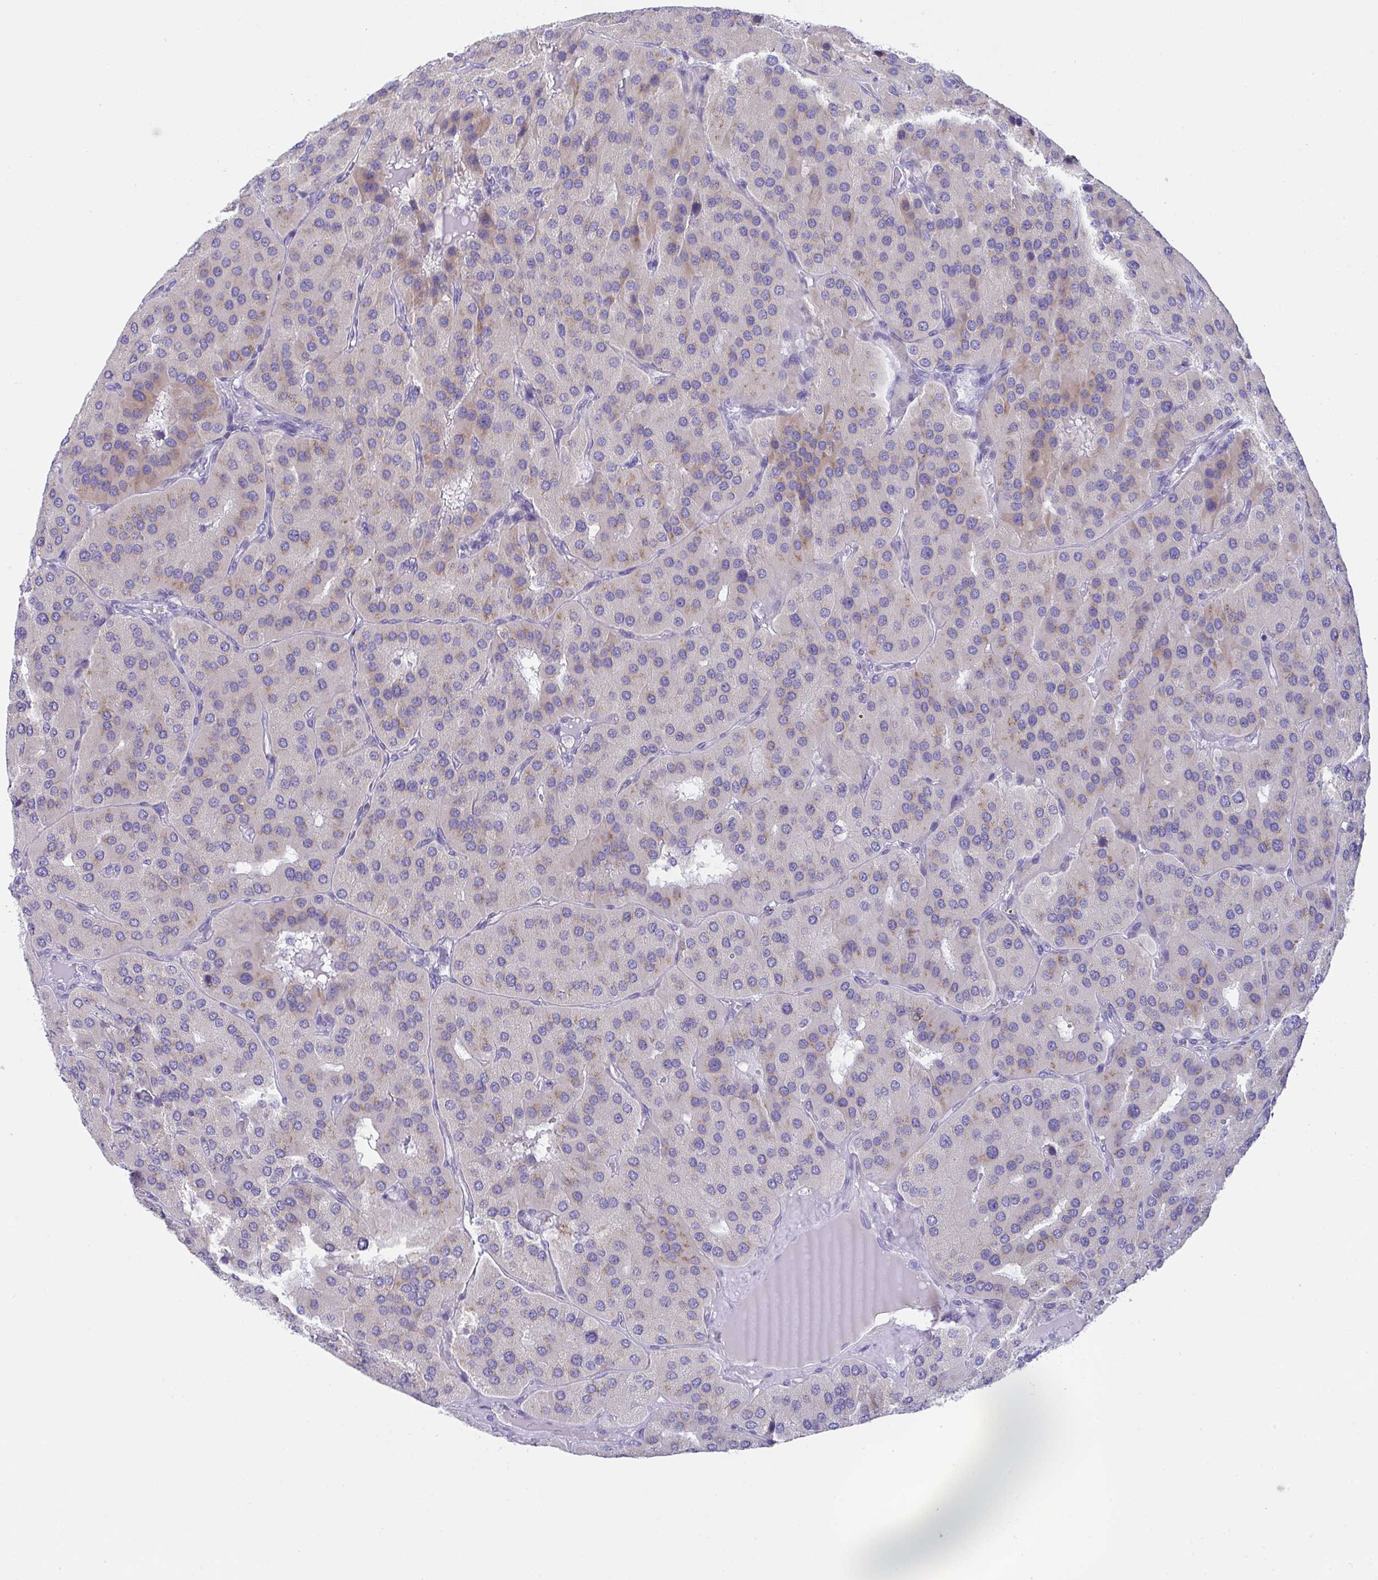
{"staining": {"intensity": "weak", "quantity": "<25%", "location": "cytoplasmic/membranous"}, "tissue": "parathyroid gland", "cell_type": "Glandular cells", "image_type": "normal", "snomed": [{"axis": "morphology", "description": "Normal tissue, NOS"}, {"axis": "morphology", "description": "Adenoma, NOS"}, {"axis": "topography", "description": "Parathyroid gland"}], "caption": "High power microscopy photomicrograph of an IHC micrograph of unremarkable parathyroid gland, revealing no significant staining in glandular cells. Nuclei are stained in blue.", "gene": "MIA3", "patient": {"sex": "female", "age": 86}}